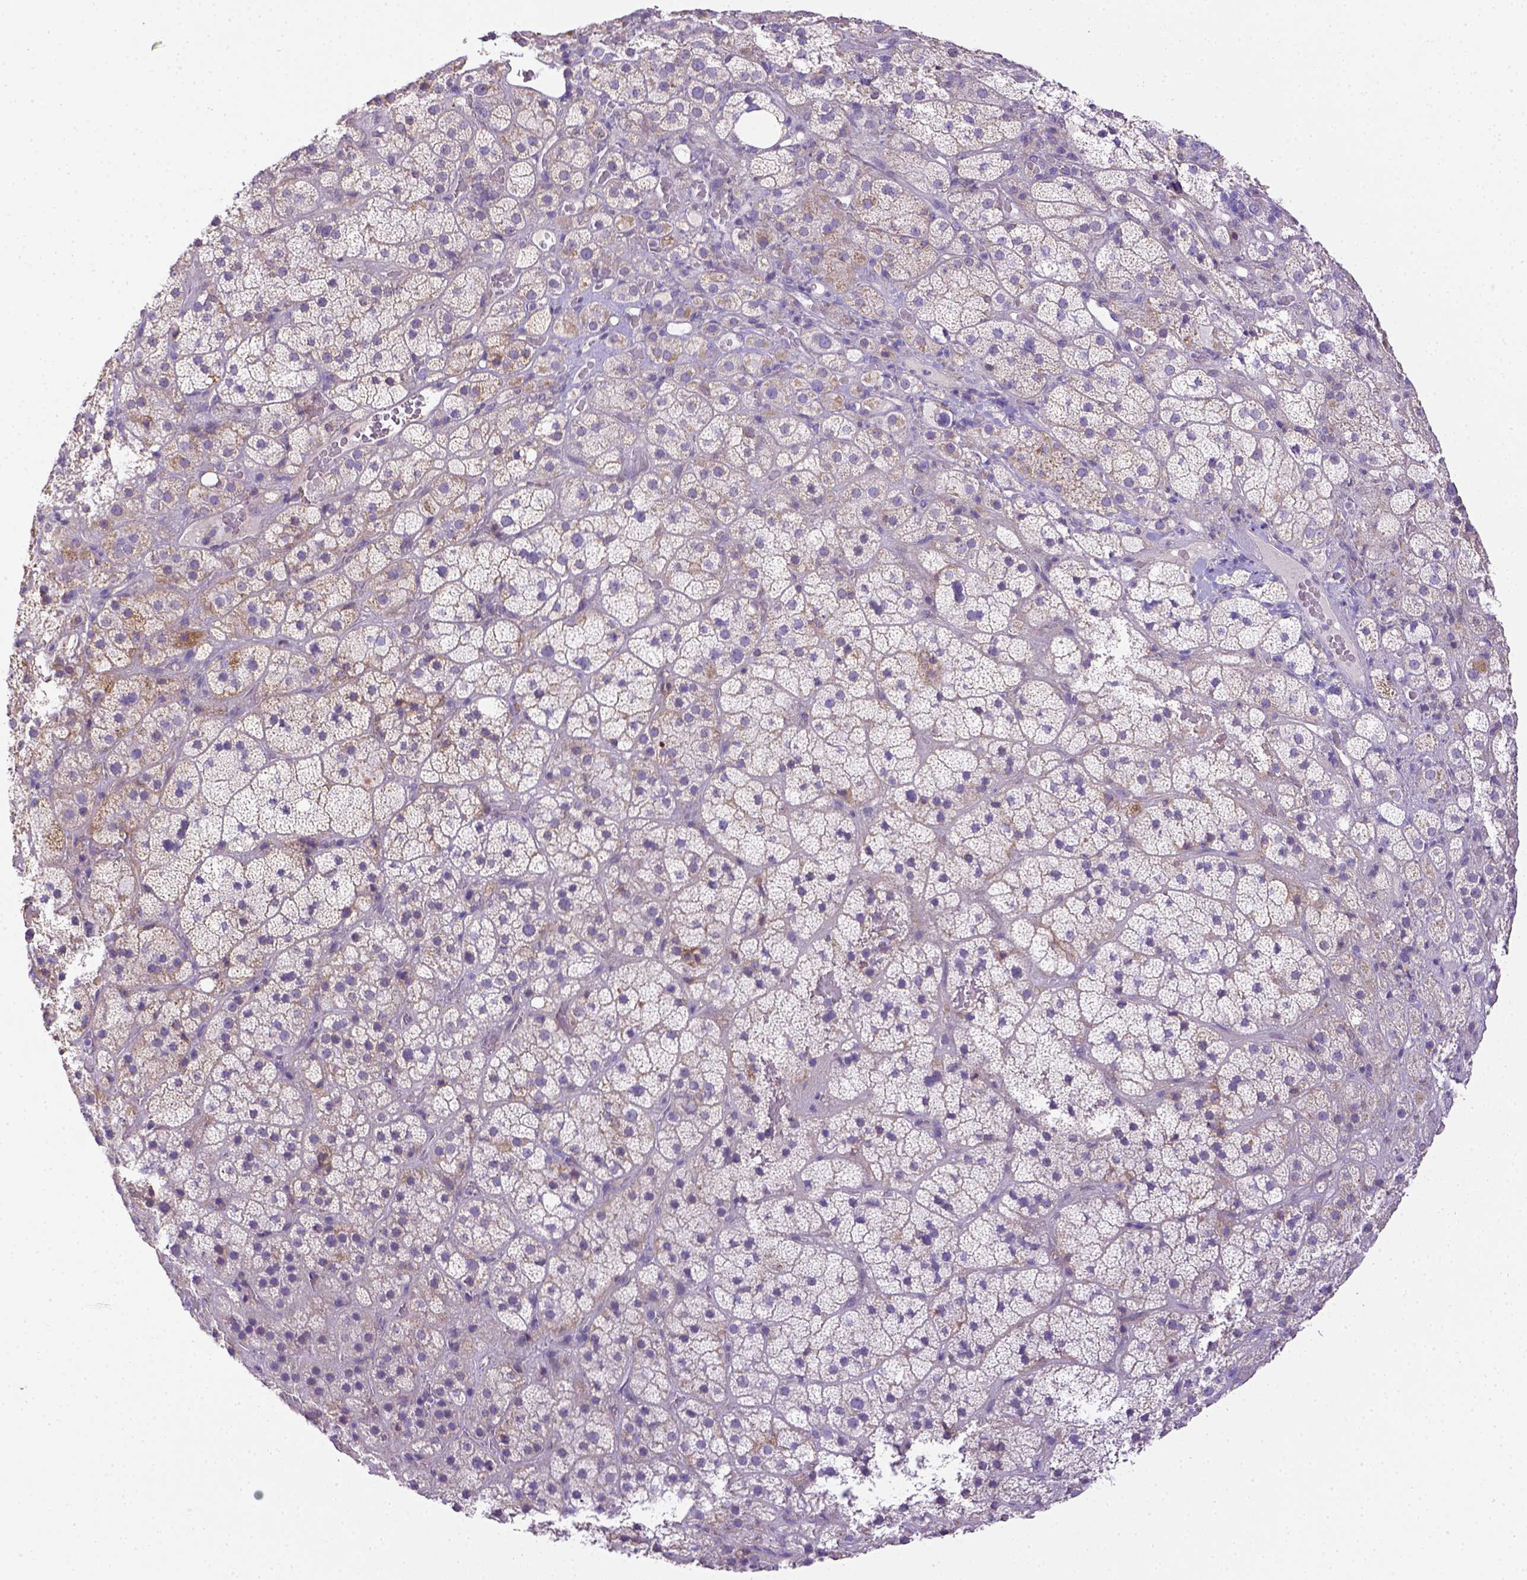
{"staining": {"intensity": "negative", "quantity": "none", "location": "none"}, "tissue": "adrenal gland", "cell_type": "Glandular cells", "image_type": "normal", "snomed": [{"axis": "morphology", "description": "Normal tissue, NOS"}, {"axis": "topography", "description": "Adrenal gland"}], "caption": "Protein analysis of unremarkable adrenal gland exhibits no significant positivity in glandular cells. (Brightfield microscopy of DAB IHC at high magnification).", "gene": "CD40", "patient": {"sex": "male", "age": 57}}